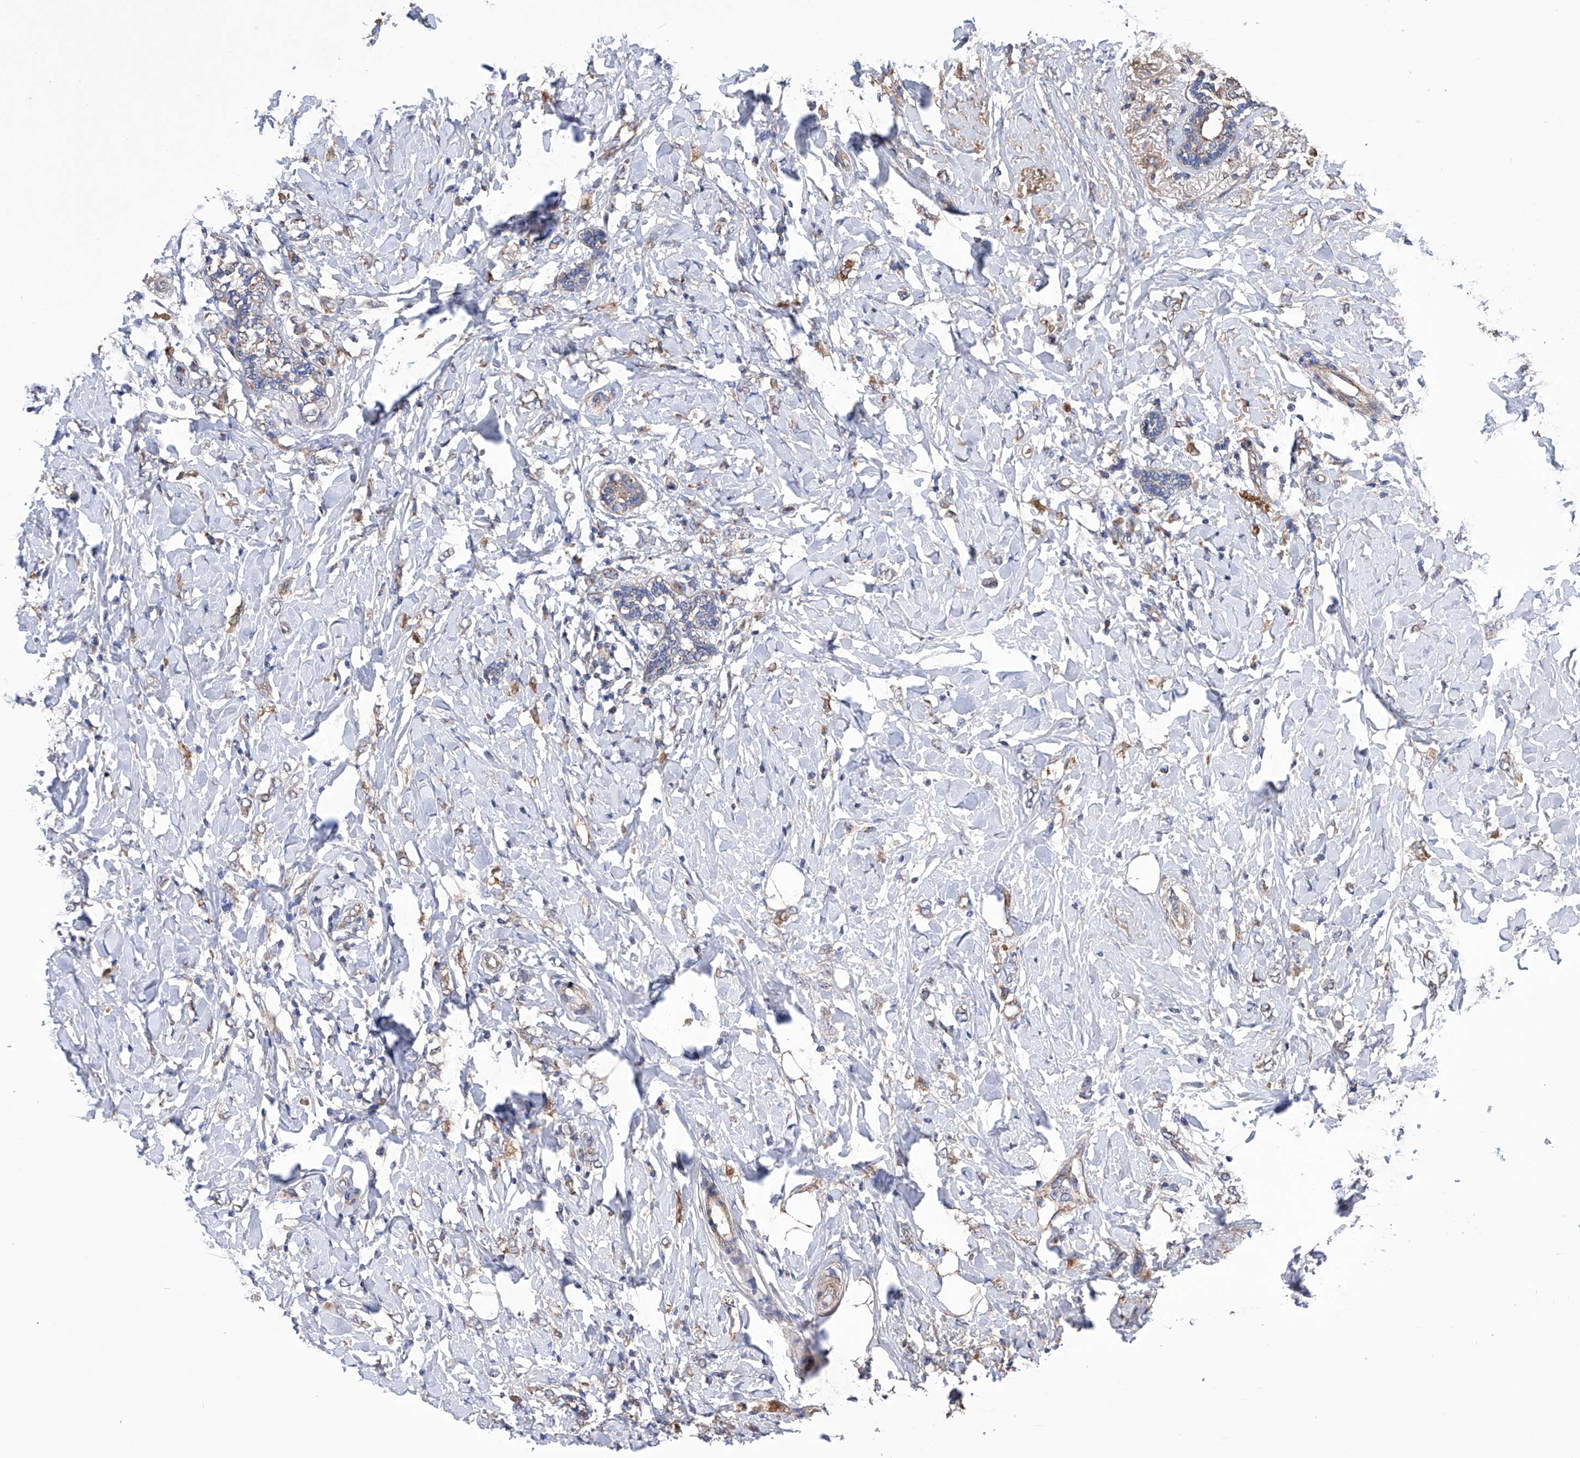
{"staining": {"intensity": "moderate", "quantity": ">75%", "location": "cytoplasmic/membranous"}, "tissue": "breast cancer", "cell_type": "Tumor cells", "image_type": "cancer", "snomed": [{"axis": "morphology", "description": "Normal tissue, NOS"}, {"axis": "morphology", "description": "Lobular carcinoma"}, {"axis": "topography", "description": "Breast"}], "caption": "Breast cancer (lobular carcinoma) tissue shows moderate cytoplasmic/membranous positivity in about >75% of tumor cells Nuclei are stained in blue.", "gene": "EFCAB2", "patient": {"sex": "female", "age": 47}}